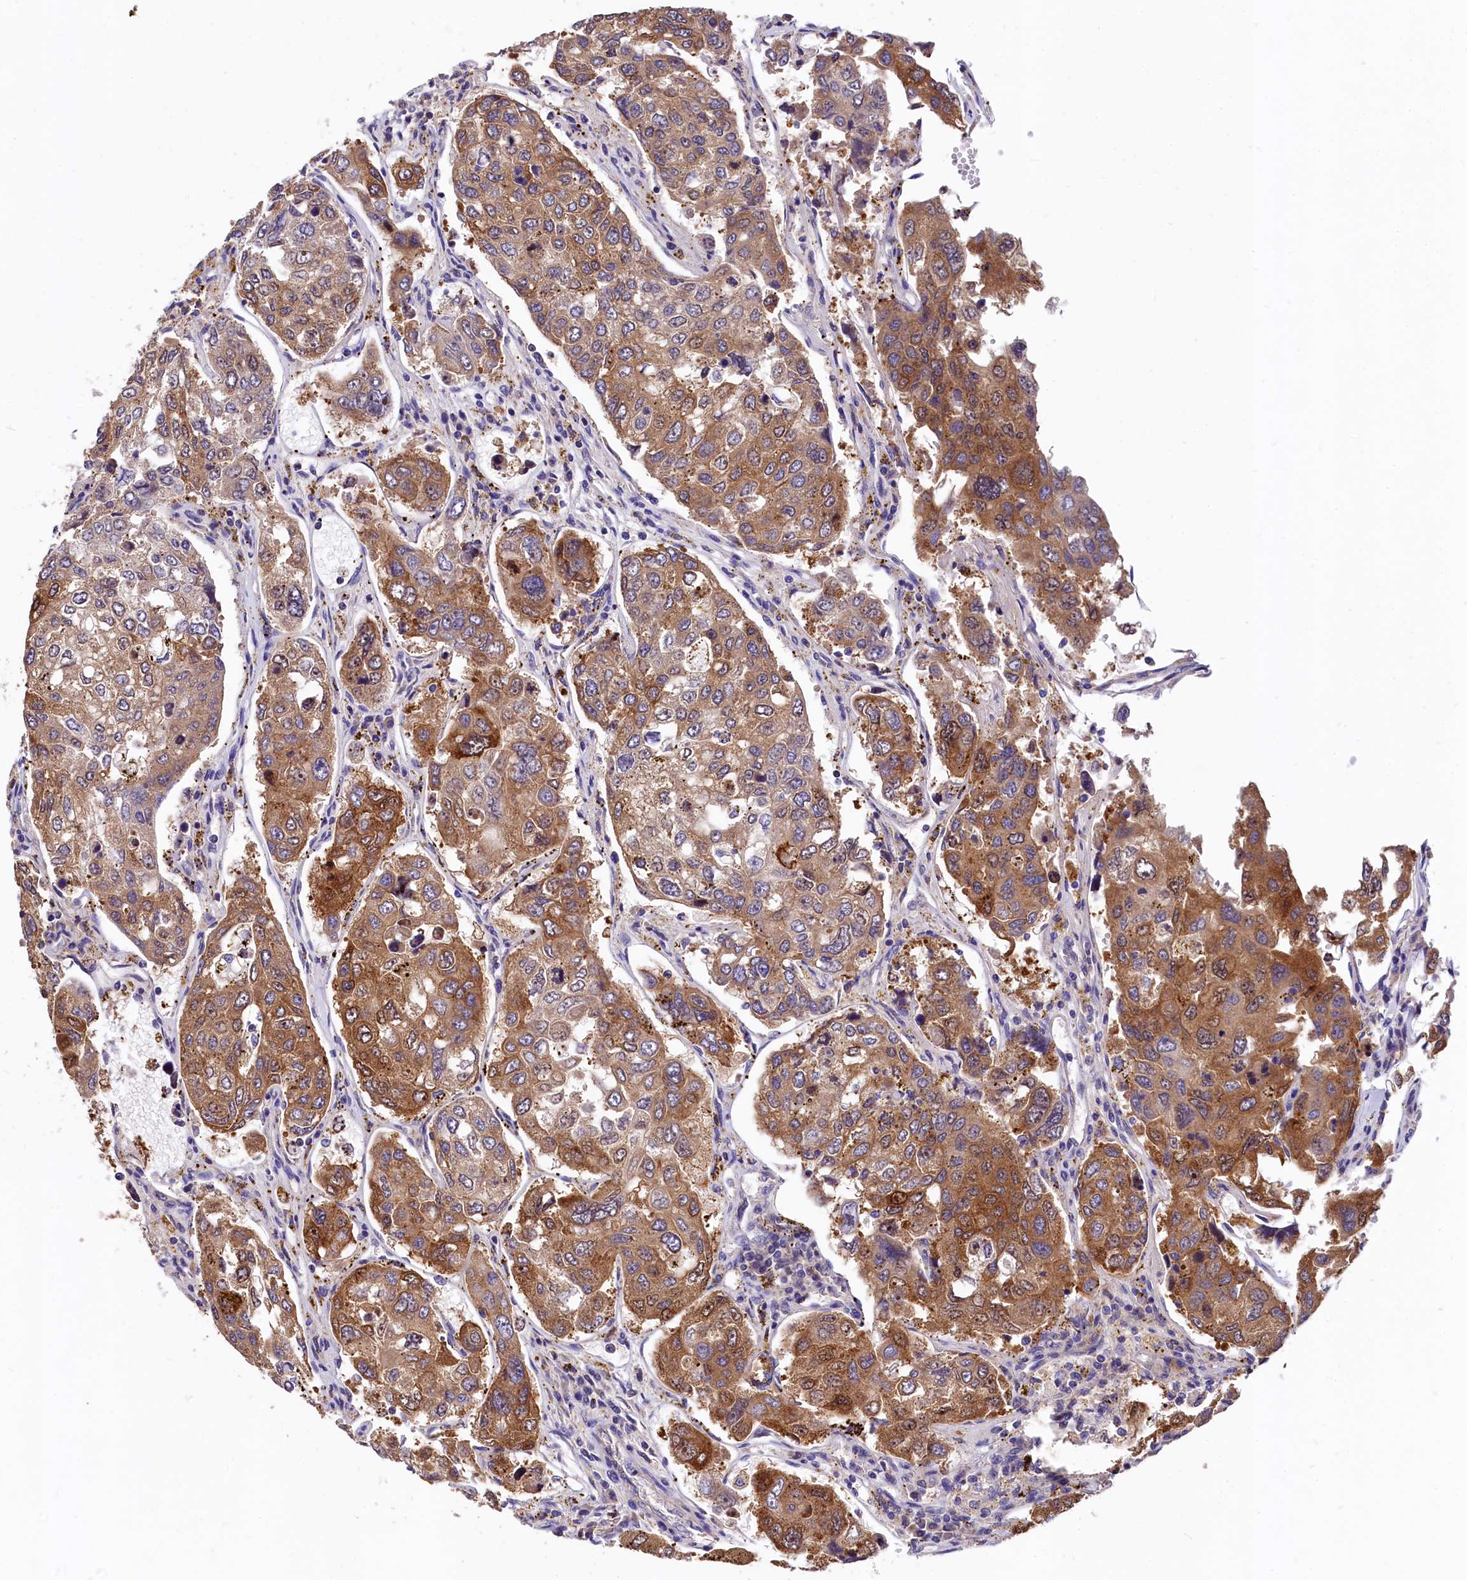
{"staining": {"intensity": "moderate", "quantity": ">75%", "location": "cytoplasmic/membranous,nuclear"}, "tissue": "urothelial cancer", "cell_type": "Tumor cells", "image_type": "cancer", "snomed": [{"axis": "morphology", "description": "Urothelial carcinoma, High grade"}, {"axis": "topography", "description": "Lymph node"}, {"axis": "topography", "description": "Urinary bladder"}], "caption": "Immunohistochemistry (IHC) micrograph of neoplastic tissue: high-grade urothelial carcinoma stained using immunohistochemistry (IHC) shows medium levels of moderate protein expression localized specifically in the cytoplasmic/membranous and nuclear of tumor cells, appearing as a cytoplasmic/membranous and nuclear brown color.", "gene": "EPS8L2", "patient": {"sex": "male", "age": 51}}